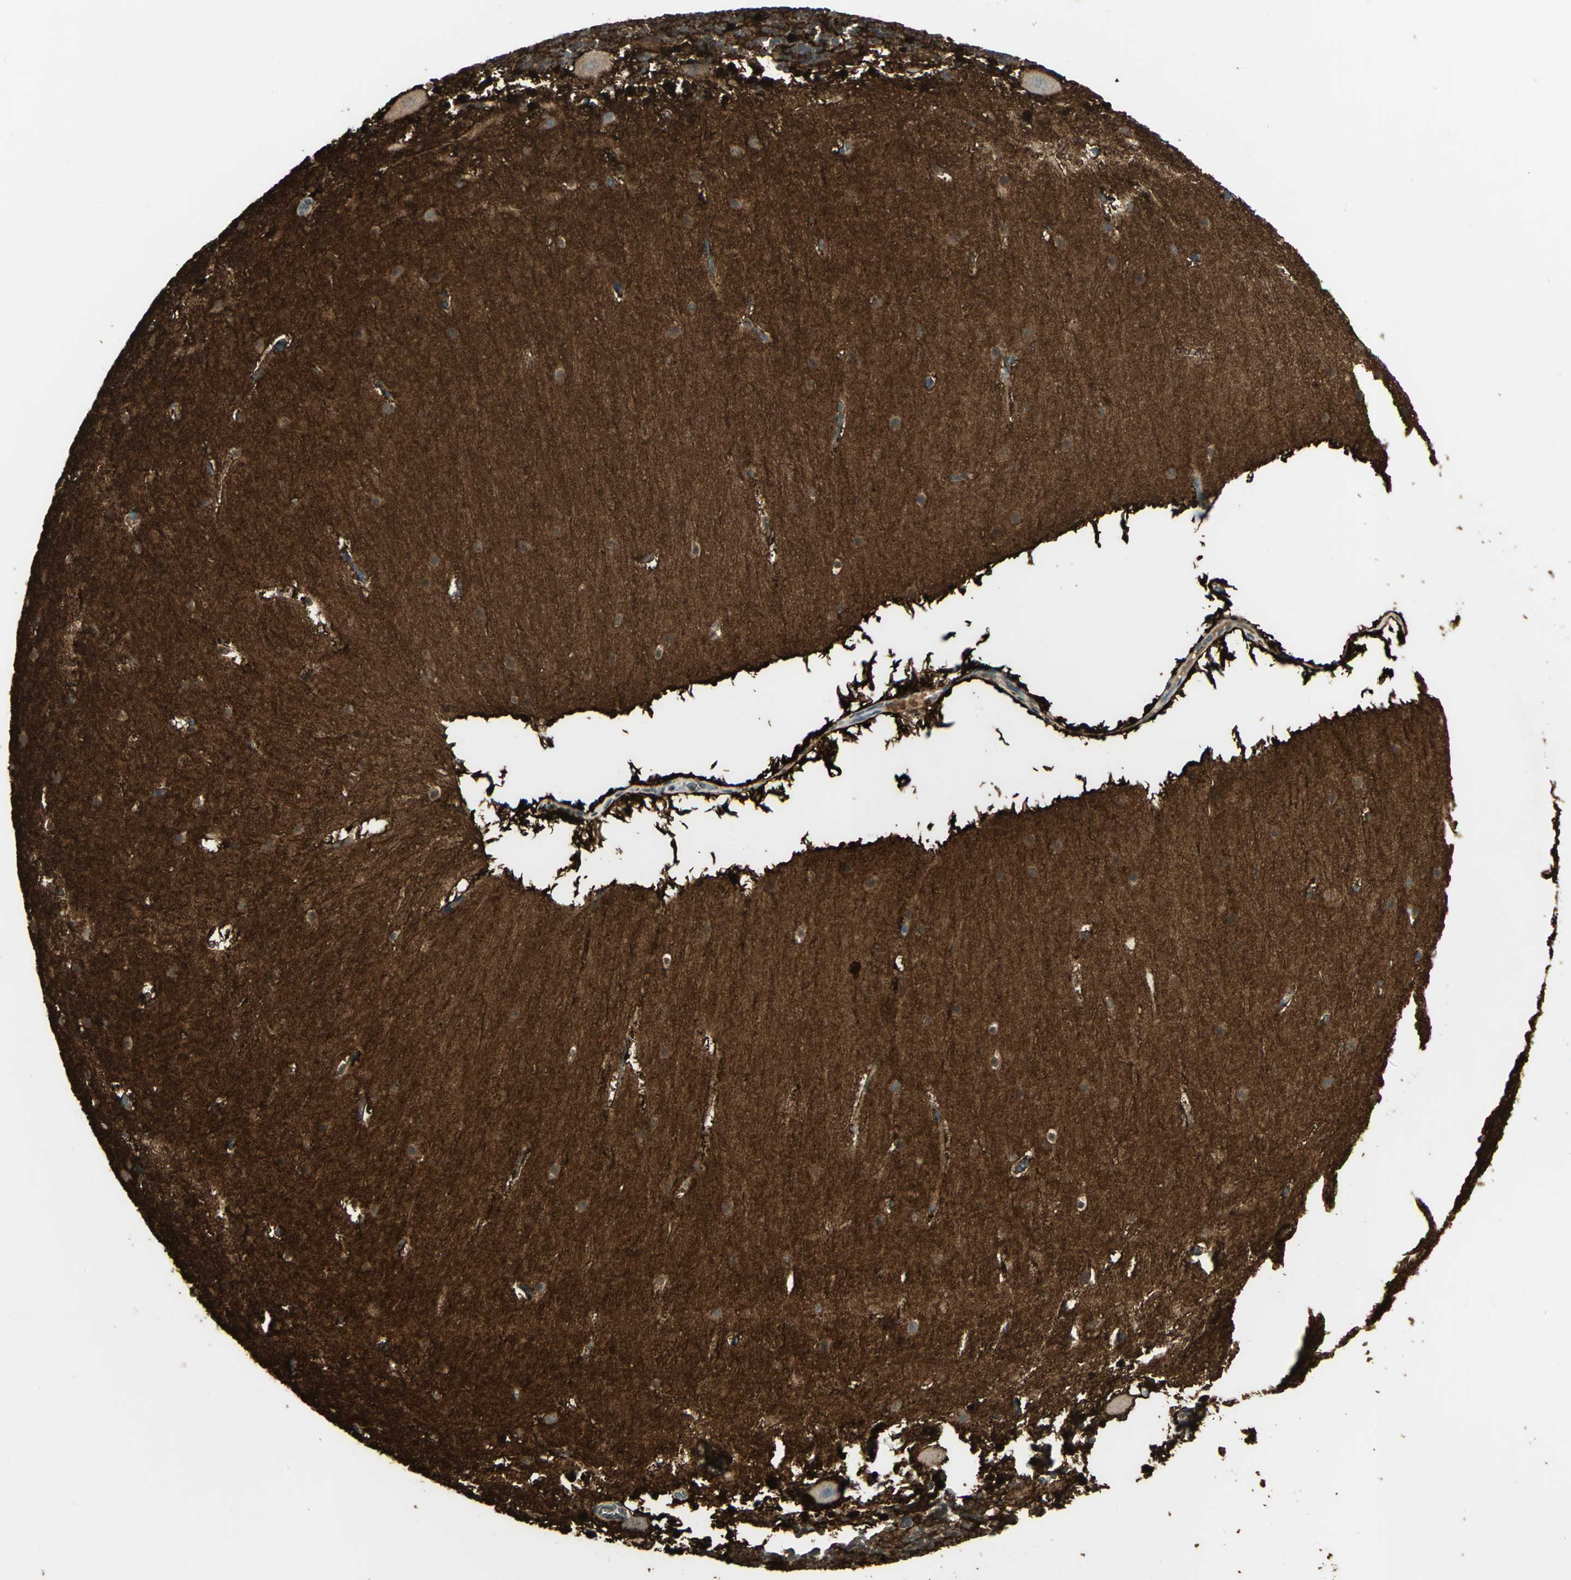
{"staining": {"intensity": "strong", "quantity": ">75%", "location": "cytoplasmic/membranous"}, "tissue": "cerebellum", "cell_type": "Cells in granular layer", "image_type": "normal", "snomed": [{"axis": "morphology", "description": "Normal tissue, NOS"}, {"axis": "topography", "description": "Cerebellum"}], "caption": "Protein staining demonstrates strong cytoplasmic/membranous positivity in about >75% of cells in granular layer in unremarkable cerebellum. (DAB = brown stain, brightfield microscopy at high magnification).", "gene": "DDAH1", "patient": {"sex": "male", "age": 45}}